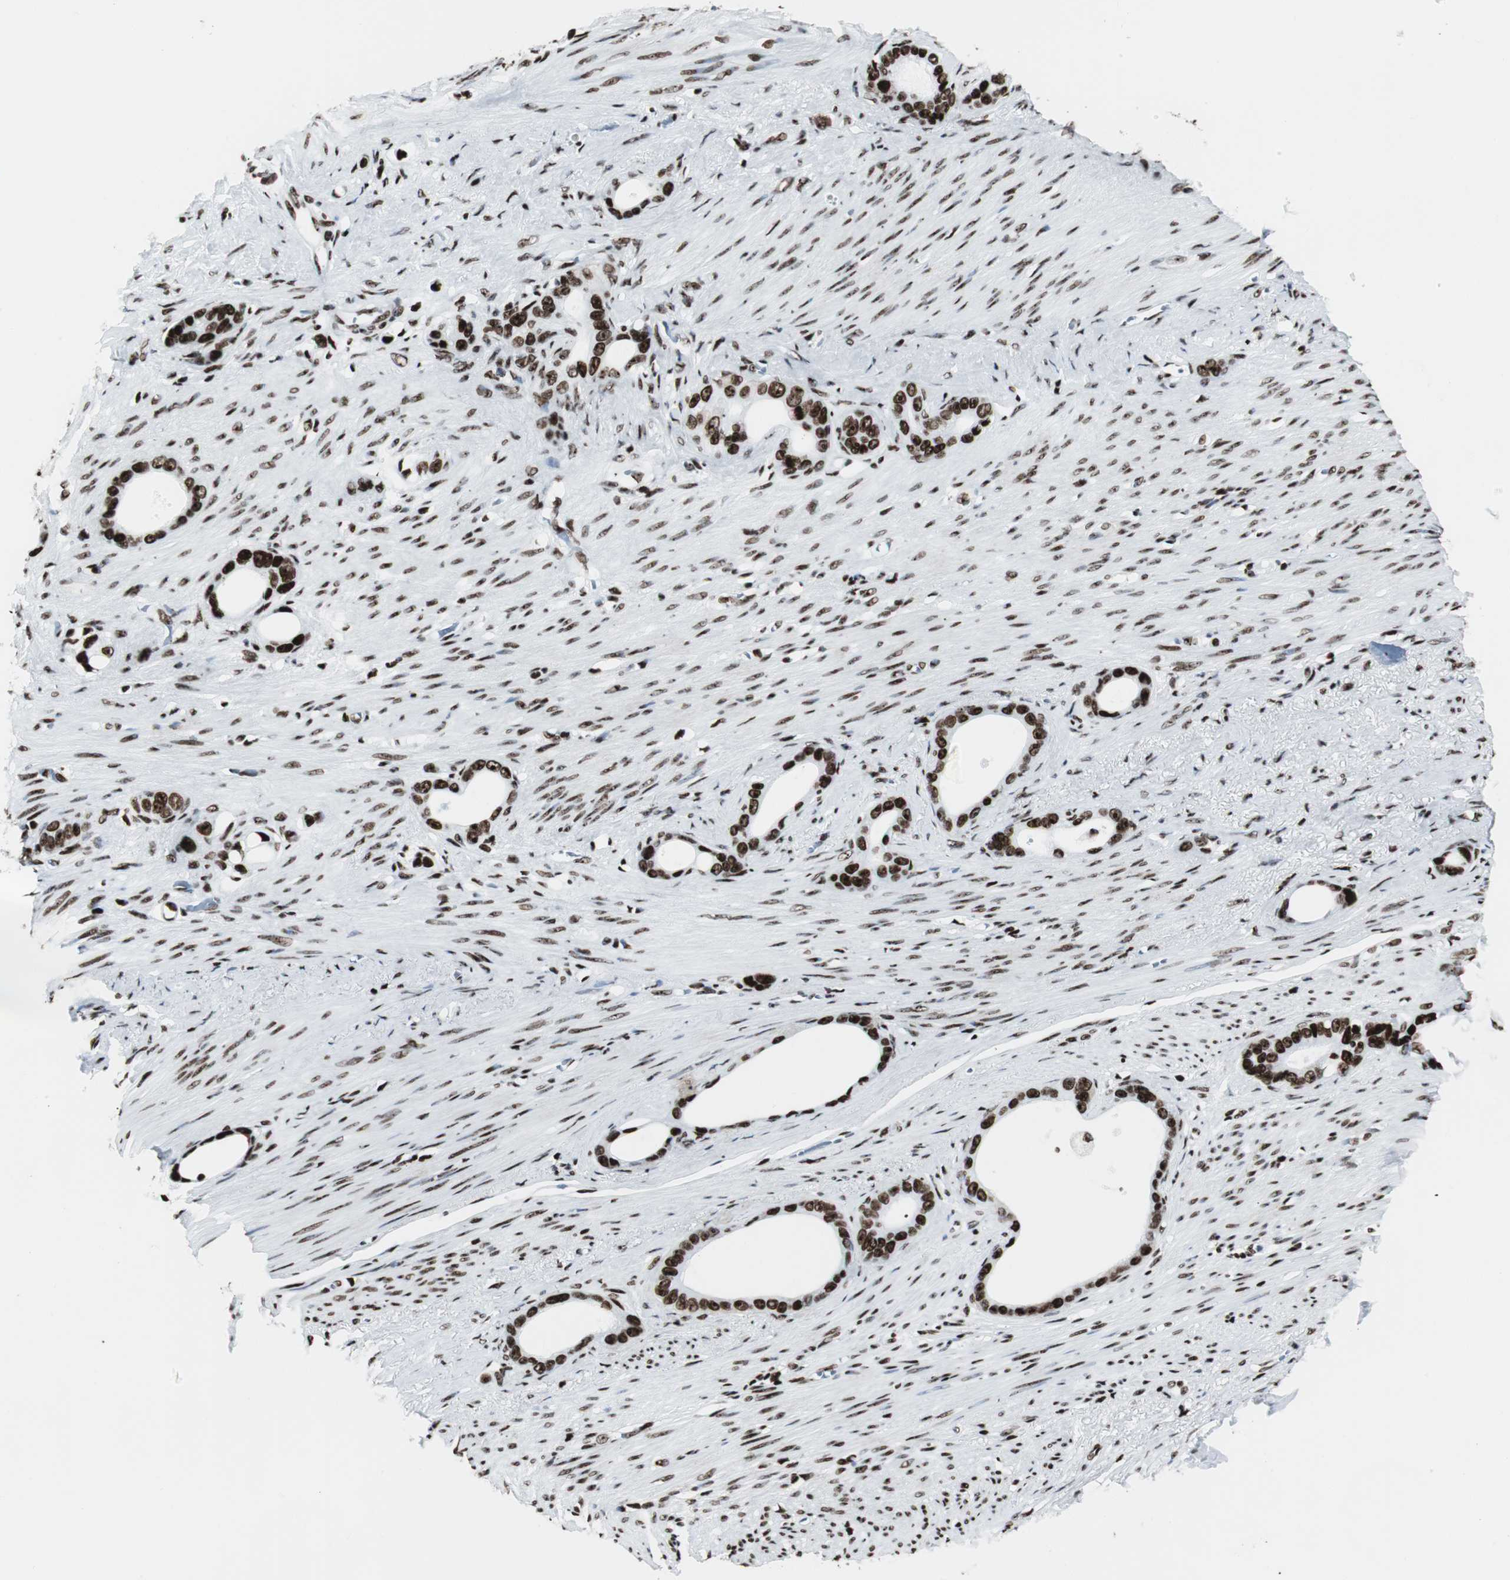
{"staining": {"intensity": "strong", "quantity": ">75%", "location": "nuclear"}, "tissue": "stomach cancer", "cell_type": "Tumor cells", "image_type": "cancer", "snomed": [{"axis": "morphology", "description": "Adenocarcinoma, NOS"}, {"axis": "topography", "description": "Stomach"}], "caption": "Stomach cancer (adenocarcinoma) stained for a protein (brown) reveals strong nuclear positive staining in approximately >75% of tumor cells.", "gene": "NCL", "patient": {"sex": "female", "age": 75}}